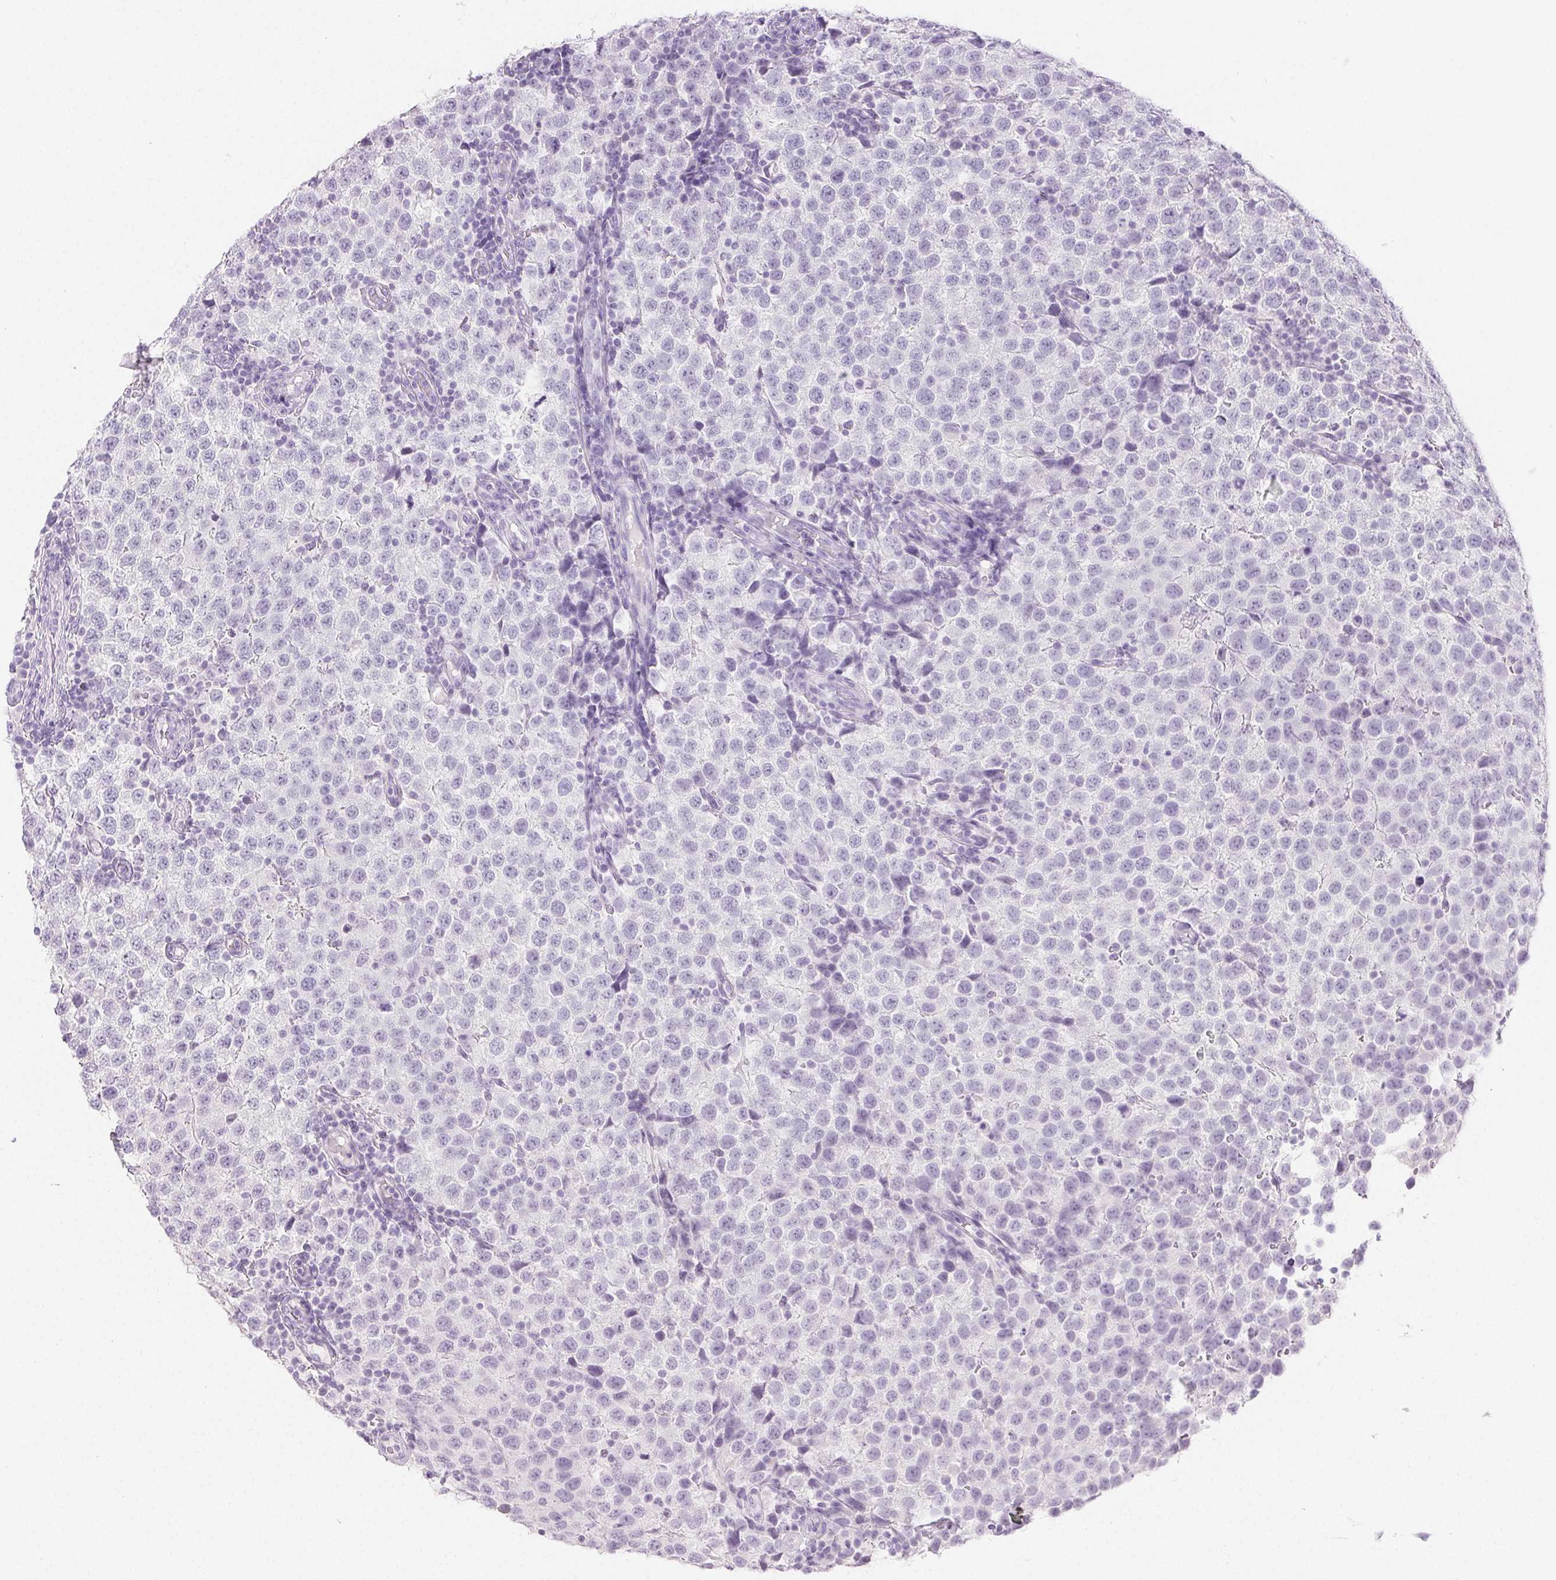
{"staining": {"intensity": "negative", "quantity": "none", "location": "none"}, "tissue": "testis cancer", "cell_type": "Tumor cells", "image_type": "cancer", "snomed": [{"axis": "morphology", "description": "Seminoma, NOS"}, {"axis": "topography", "description": "Testis"}], "caption": "Micrograph shows no significant protein positivity in tumor cells of seminoma (testis). Brightfield microscopy of IHC stained with DAB (brown) and hematoxylin (blue), captured at high magnification.", "gene": "PI3", "patient": {"sex": "male", "age": 34}}